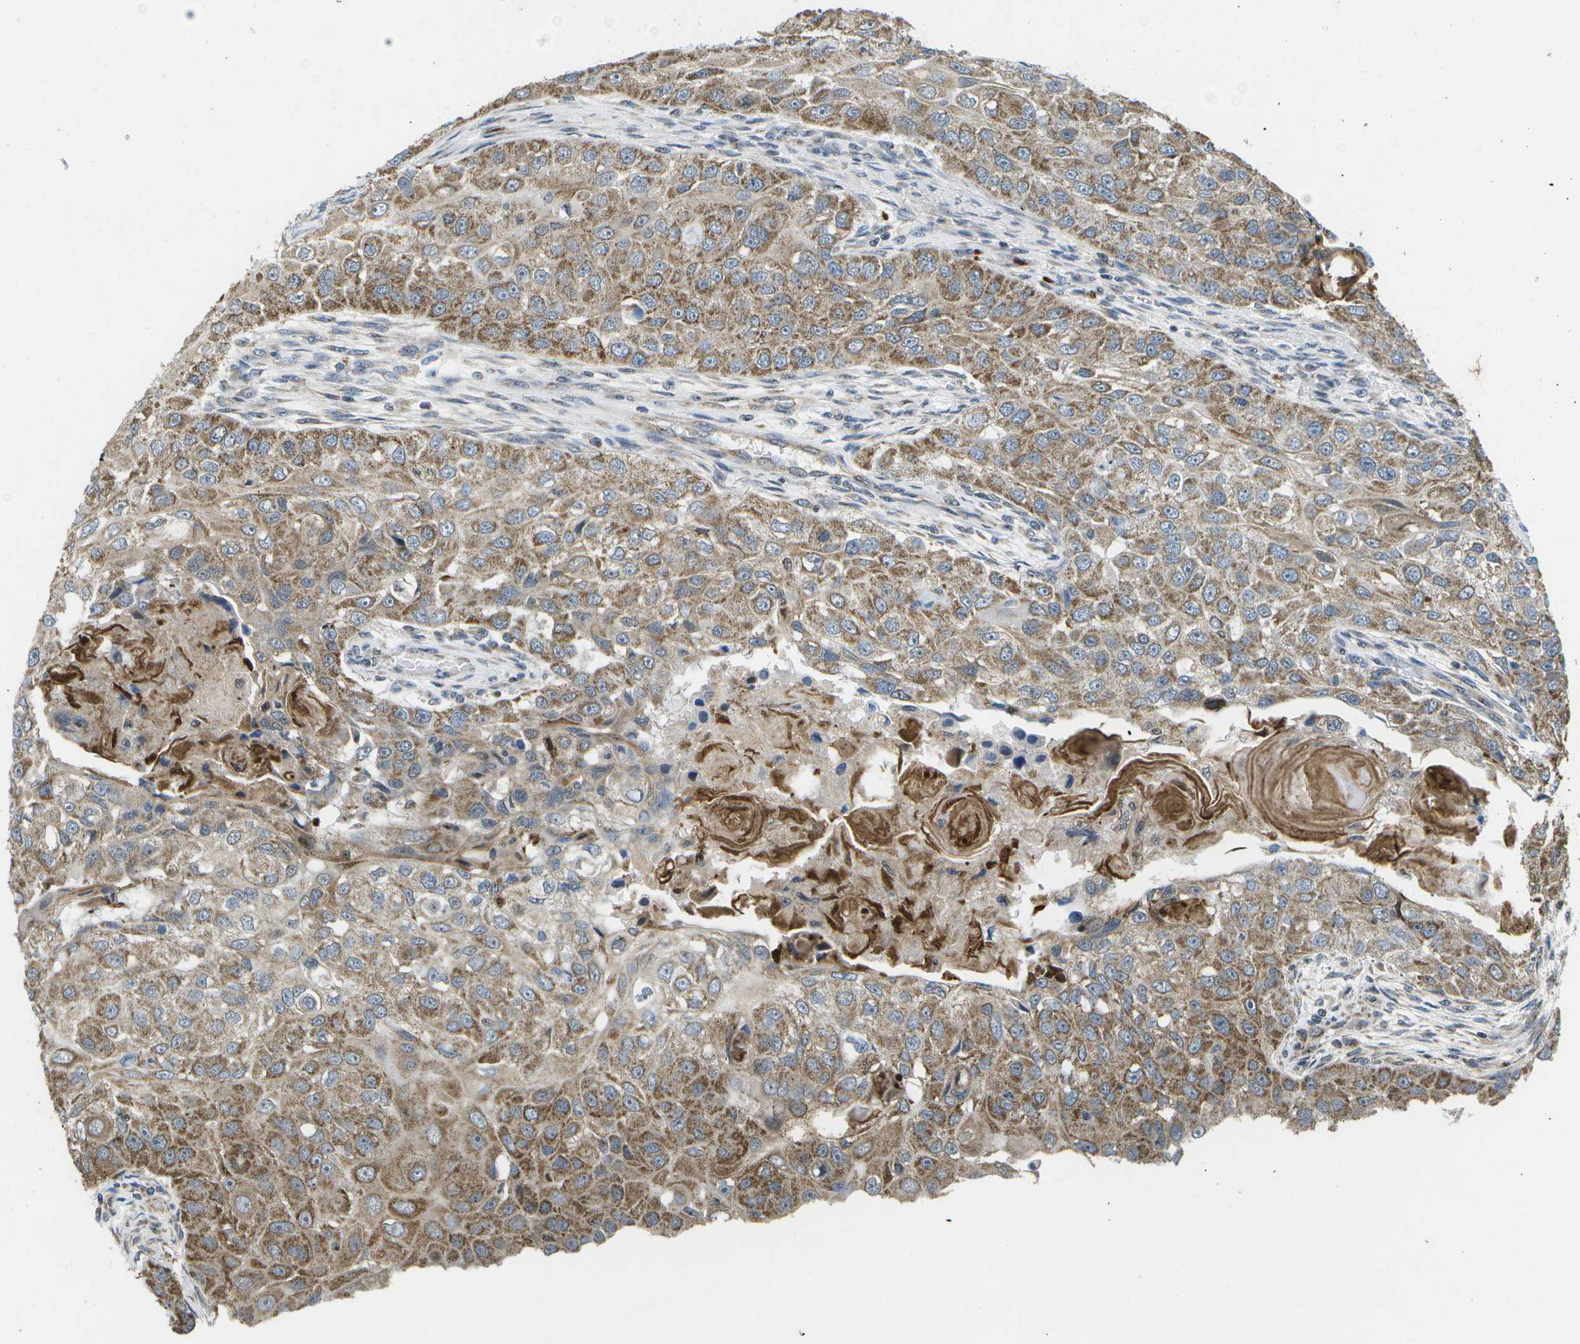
{"staining": {"intensity": "moderate", "quantity": ">75%", "location": "cytoplasmic/membranous"}, "tissue": "head and neck cancer", "cell_type": "Tumor cells", "image_type": "cancer", "snomed": [{"axis": "morphology", "description": "Normal tissue, NOS"}, {"axis": "morphology", "description": "Squamous cell carcinoma, NOS"}, {"axis": "topography", "description": "Skeletal muscle"}, {"axis": "topography", "description": "Head-Neck"}], "caption": "High-magnification brightfield microscopy of squamous cell carcinoma (head and neck) stained with DAB (3,3'-diaminobenzidine) (brown) and counterstained with hematoxylin (blue). tumor cells exhibit moderate cytoplasmic/membranous expression is appreciated in approximately>75% of cells.", "gene": "GALNT15", "patient": {"sex": "male", "age": 51}}